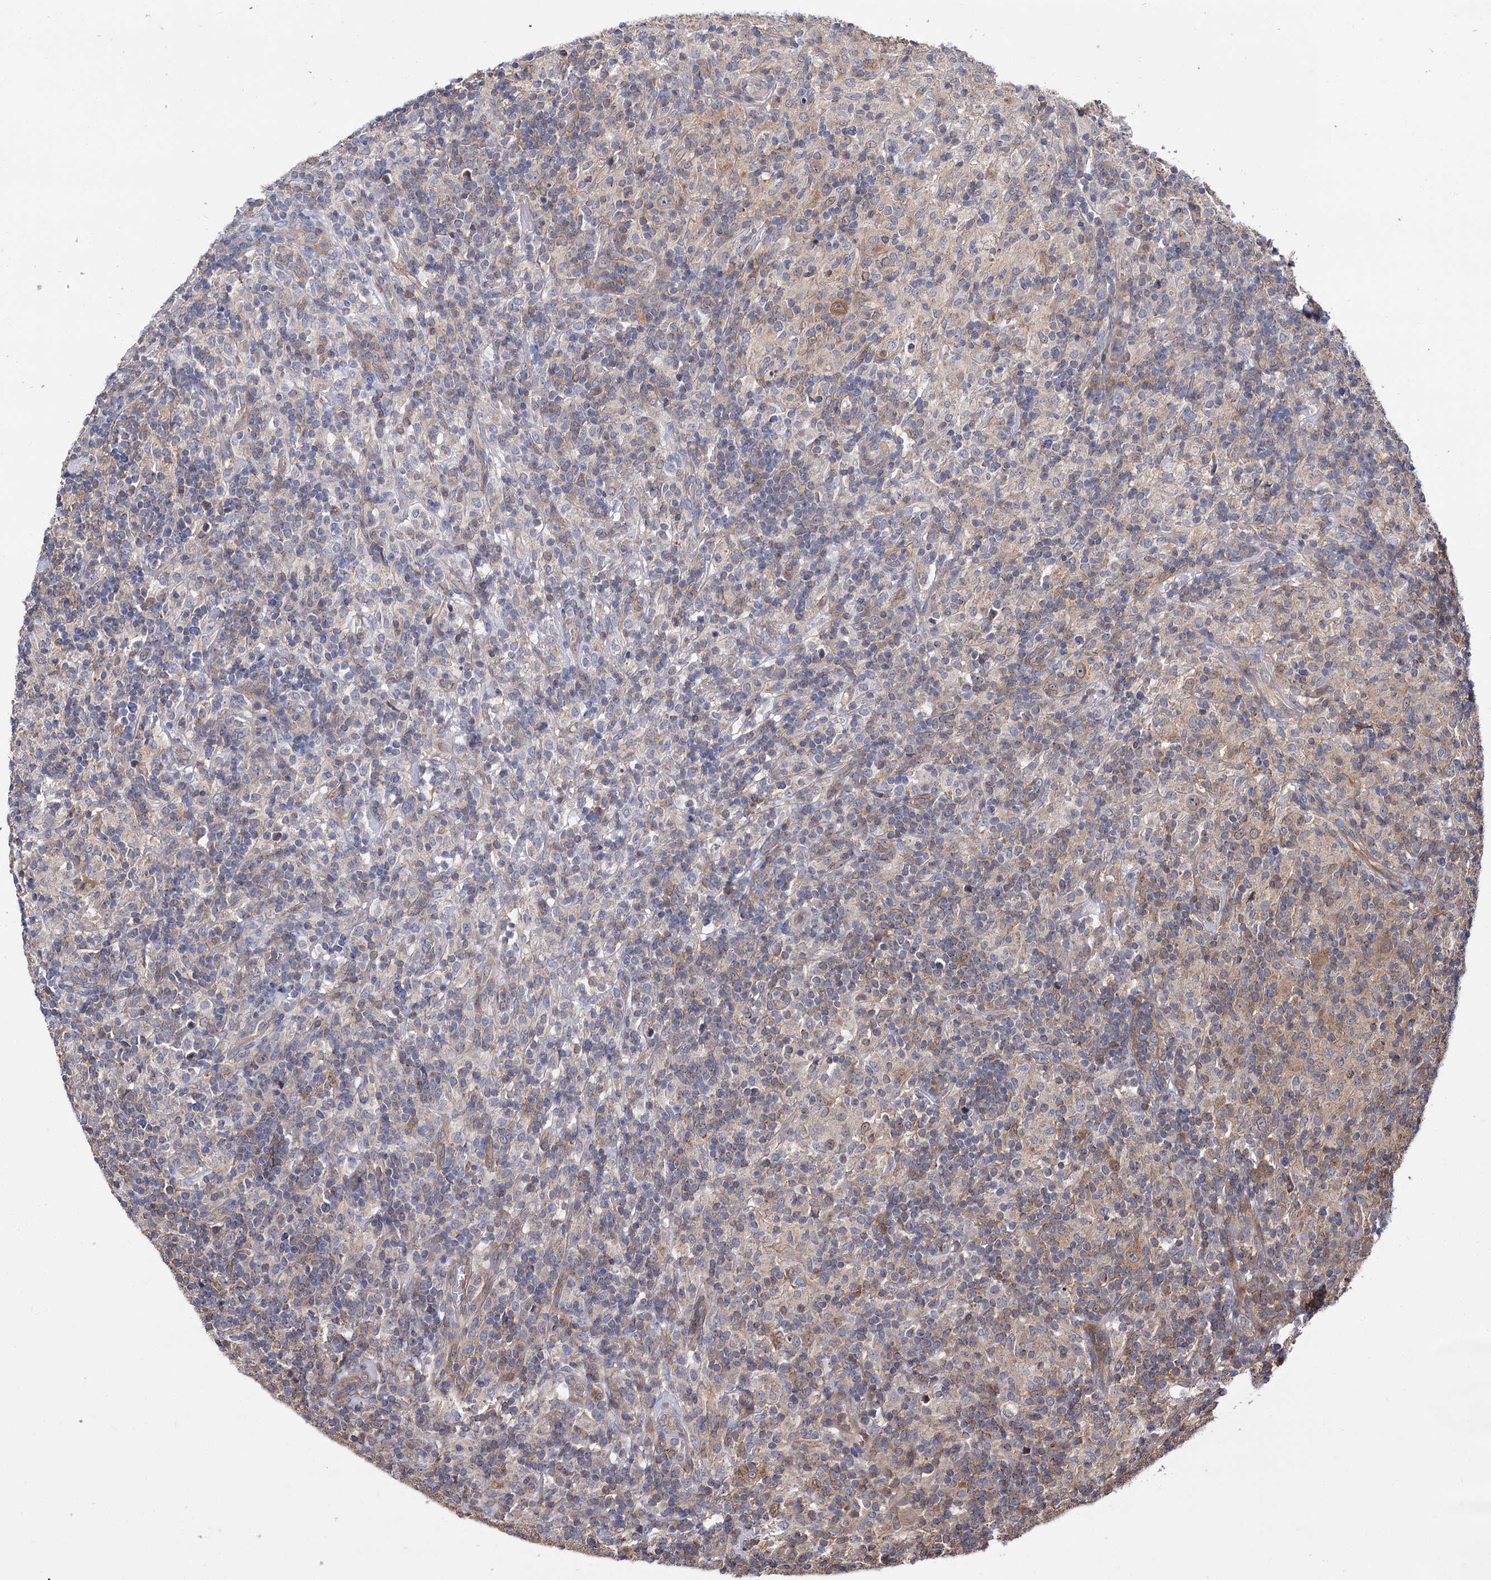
{"staining": {"intensity": "moderate", "quantity": ">75%", "location": "cytoplasmic/membranous"}, "tissue": "lymphoma", "cell_type": "Tumor cells", "image_type": "cancer", "snomed": [{"axis": "morphology", "description": "Hodgkin's disease, NOS"}, {"axis": "topography", "description": "Lymph node"}], "caption": "Immunohistochemical staining of human lymphoma shows medium levels of moderate cytoplasmic/membranous protein expression in approximately >75% of tumor cells.", "gene": "IDI1", "patient": {"sex": "male", "age": 70}}